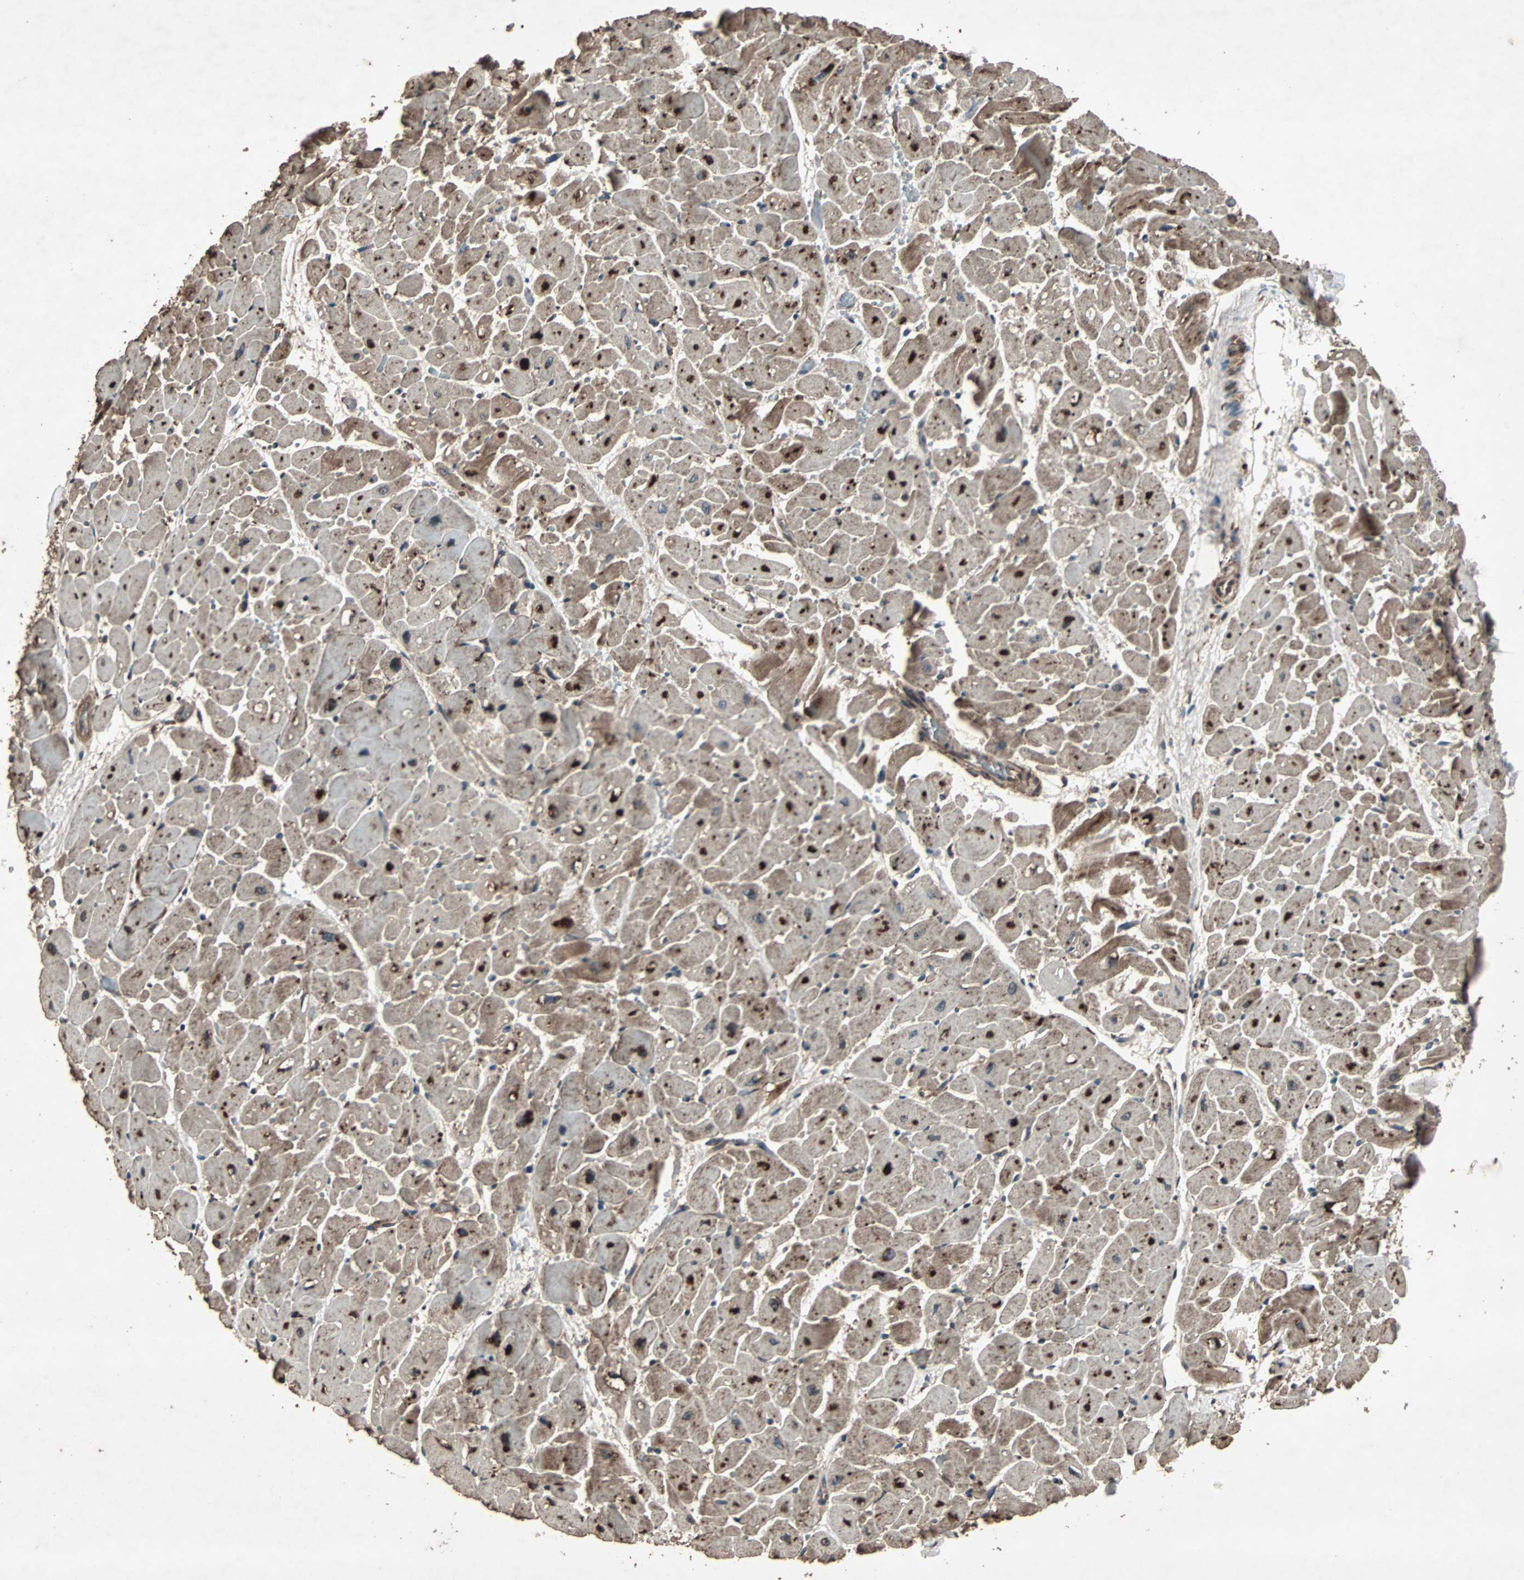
{"staining": {"intensity": "strong", "quantity": ">75%", "location": "cytoplasmic/membranous"}, "tissue": "heart muscle", "cell_type": "Cardiomyocytes", "image_type": "normal", "snomed": [{"axis": "morphology", "description": "Normal tissue, NOS"}, {"axis": "topography", "description": "Heart"}], "caption": "Normal heart muscle was stained to show a protein in brown. There is high levels of strong cytoplasmic/membranous expression in approximately >75% of cardiomyocytes. (brown staining indicates protein expression, while blue staining denotes nuclei).", "gene": "LAMTOR5", "patient": {"sex": "female", "age": 19}}